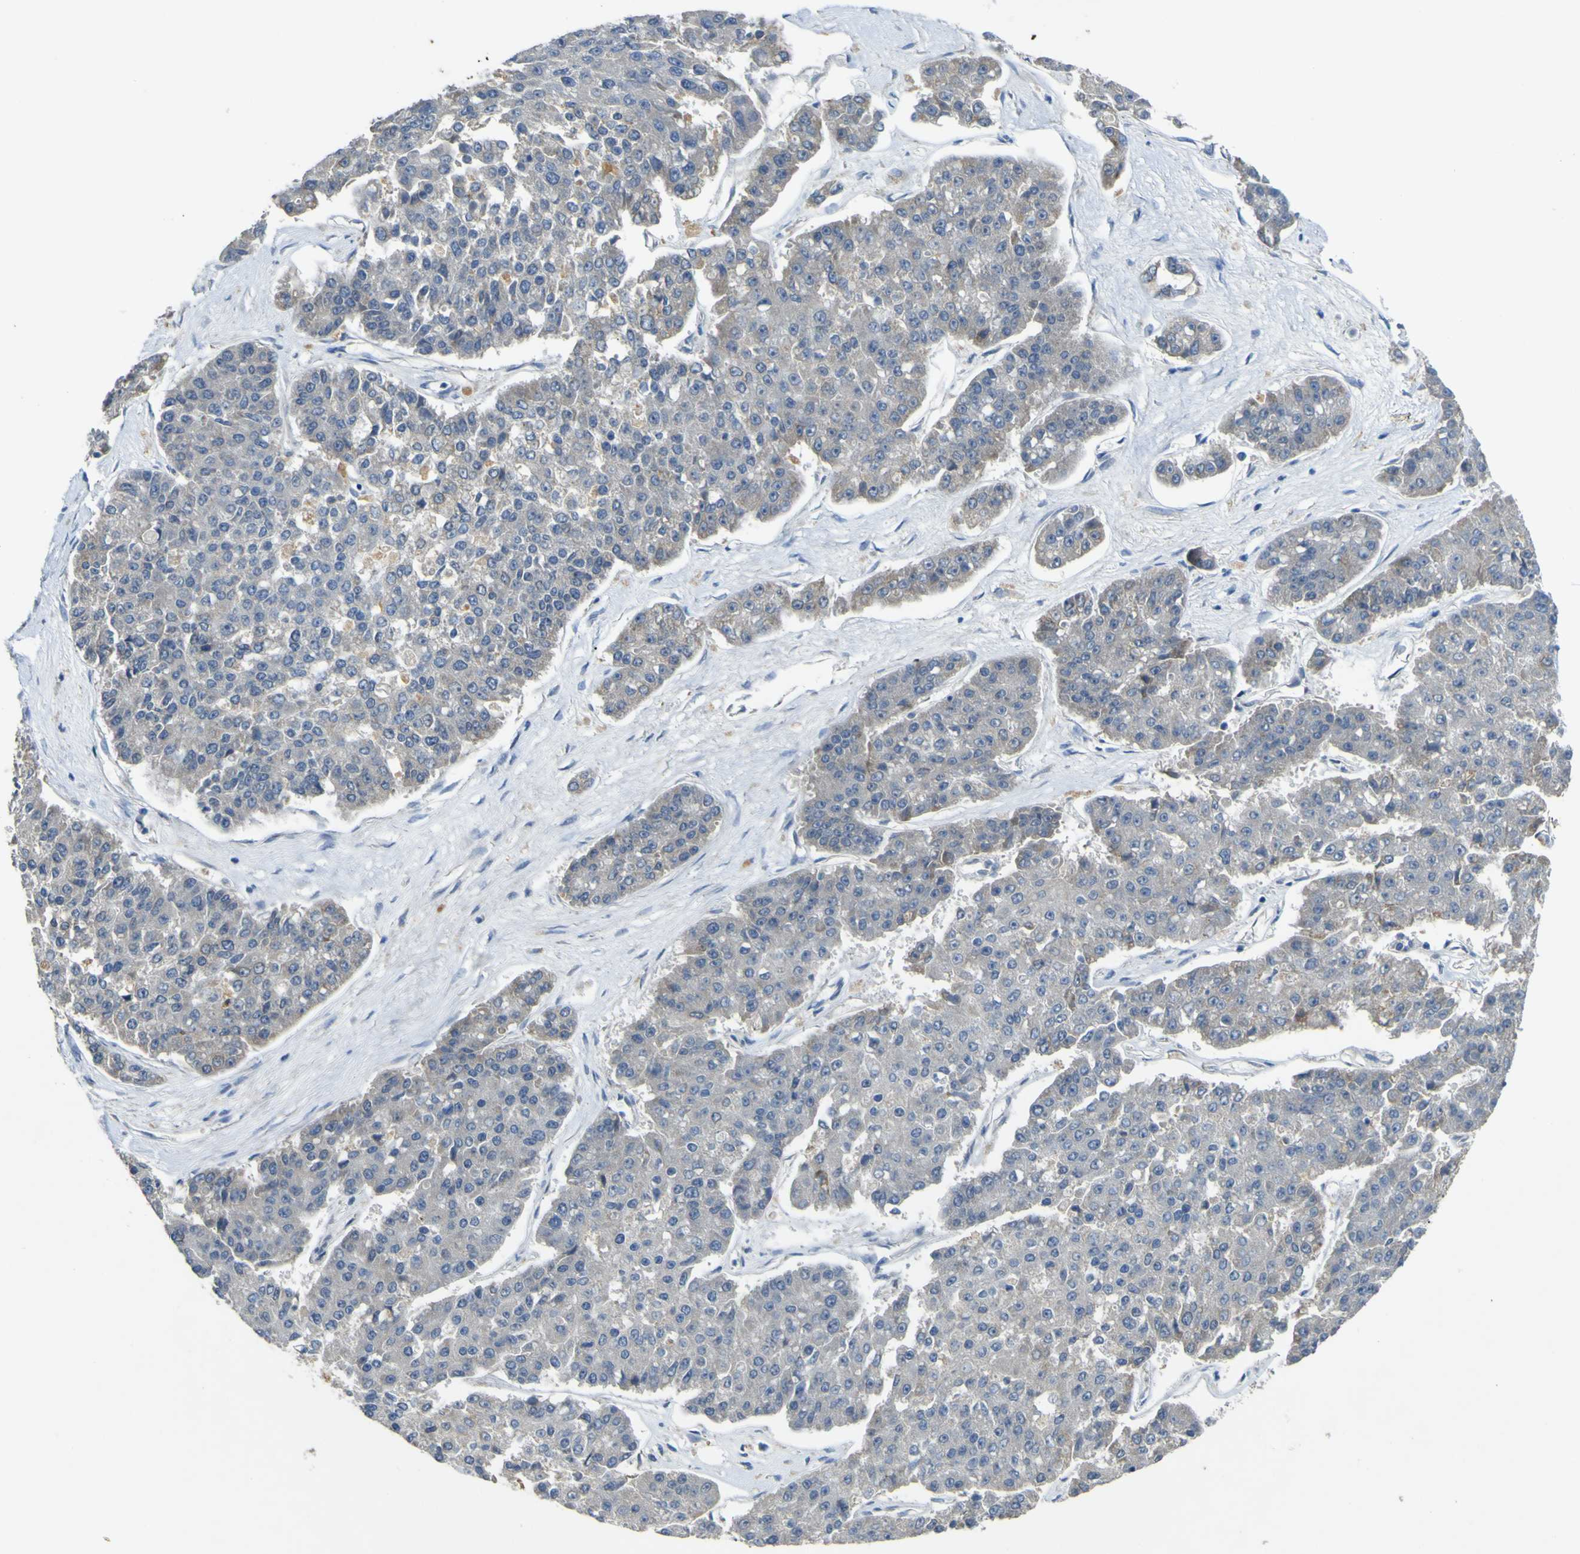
{"staining": {"intensity": "negative", "quantity": "none", "location": "none"}, "tissue": "pancreatic cancer", "cell_type": "Tumor cells", "image_type": "cancer", "snomed": [{"axis": "morphology", "description": "Adenocarcinoma, NOS"}, {"axis": "topography", "description": "Pancreas"}], "caption": "IHC image of pancreatic cancer (adenocarcinoma) stained for a protein (brown), which displays no positivity in tumor cells.", "gene": "LDLR", "patient": {"sex": "male", "age": 50}}